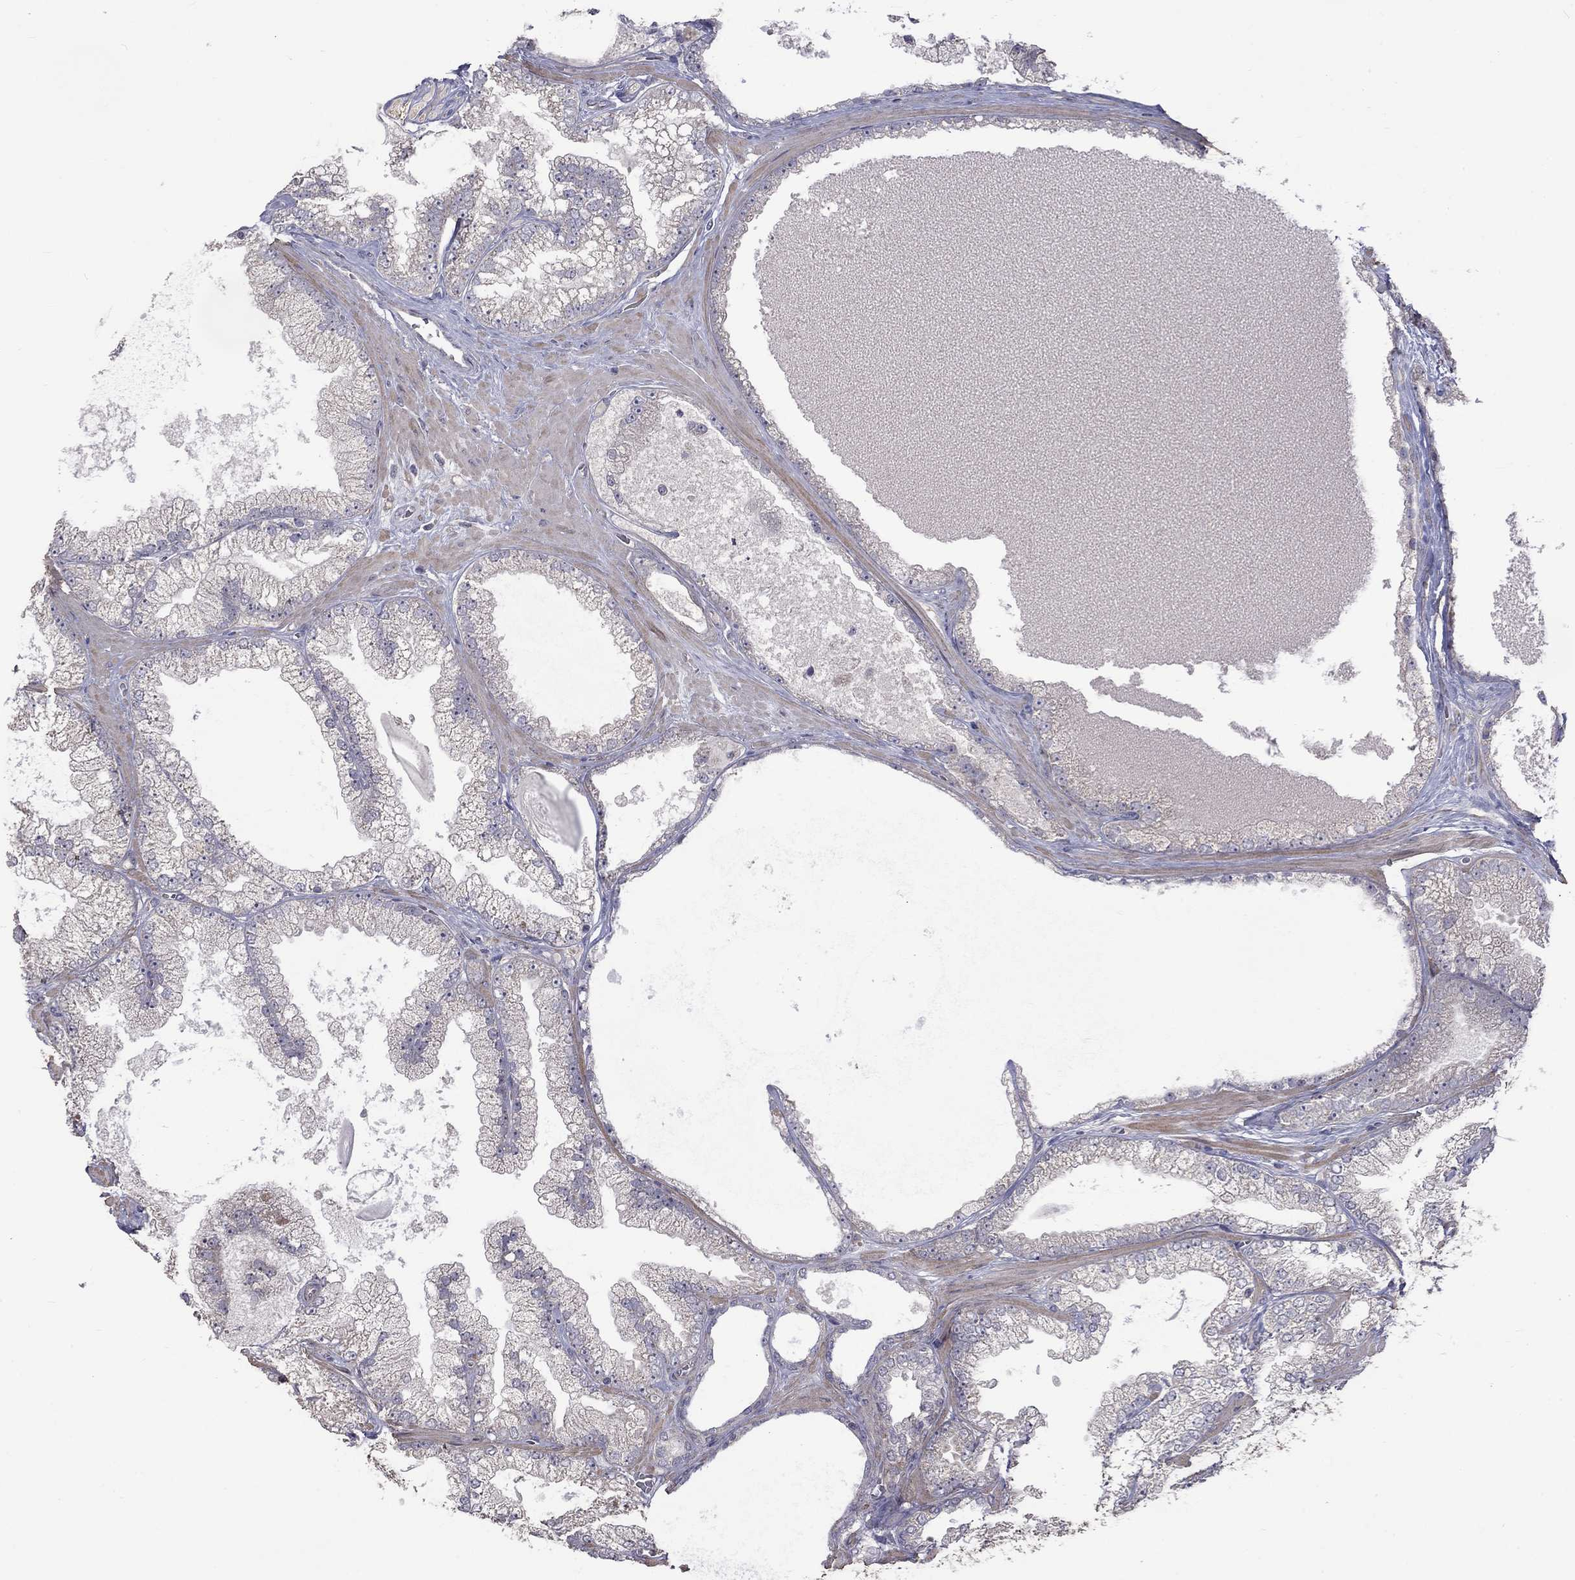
{"staining": {"intensity": "negative", "quantity": "none", "location": "none"}, "tissue": "prostate cancer", "cell_type": "Tumor cells", "image_type": "cancer", "snomed": [{"axis": "morphology", "description": "Adenocarcinoma, Low grade"}, {"axis": "topography", "description": "Prostate"}], "caption": "IHC micrograph of neoplastic tissue: human adenocarcinoma (low-grade) (prostate) stained with DAB (3,3'-diaminobenzidine) demonstrates no significant protein expression in tumor cells.", "gene": "SLC39A14", "patient": {"sex": "male", "age": 57}}